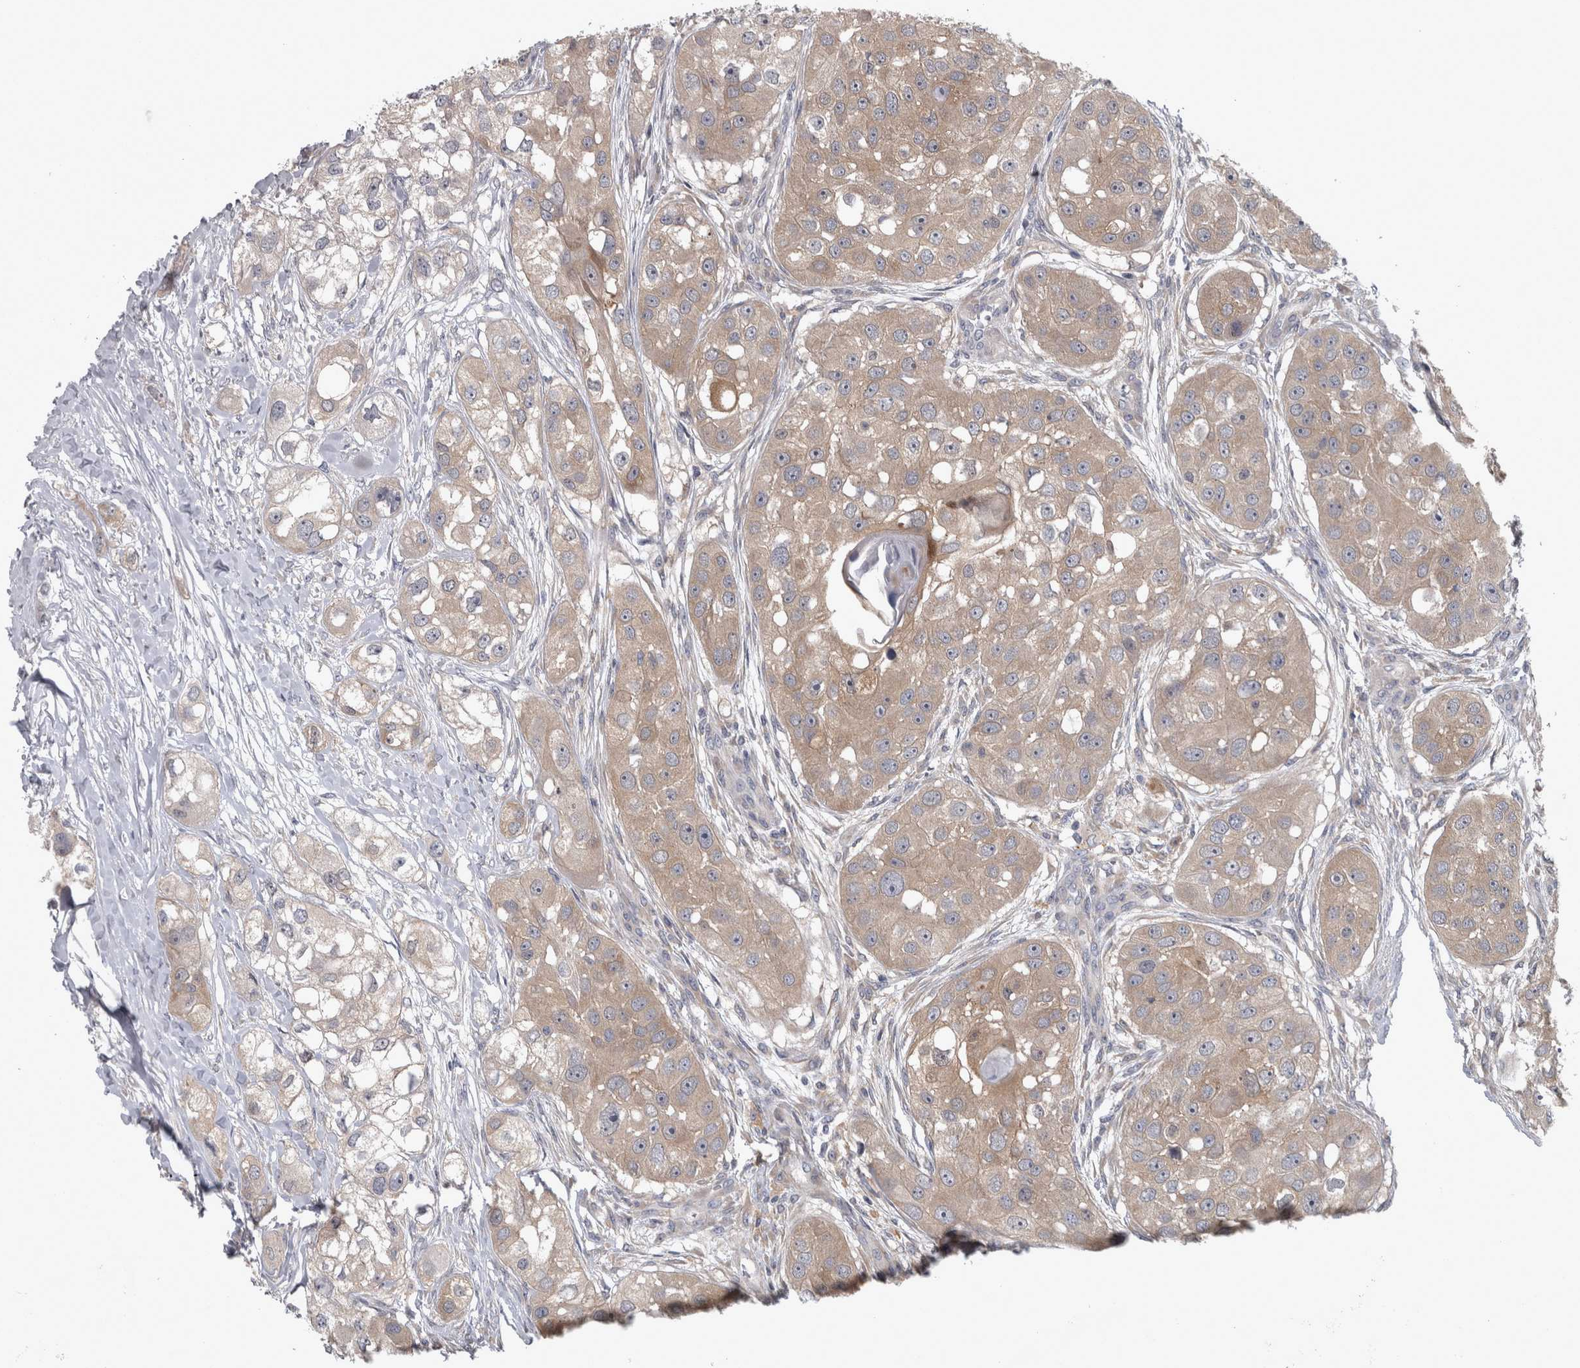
{"staining": {"intensity": "weak", "quantity": ">75%", "location": "cytoplasmic/membranous"}, "tissue": "head and neck cancer", "cell_type": "Tumor cells", "image_type": "cancer", "snomed": [{"axis": "morphology", "description": "Normal tissue, NOS"}, {"axis": "morphology", "description": "Squamous cell carcinoma, NOS"}, {"axis": "topography", "description": "Skeletal muscle"}, {"axis": "topography", "description": "Head-Neck"}], "caption": "Head and neck cancer (squamous cell carcinoma) was stained to show a protein in brown. There is low levels of weak cytoplasmic/membranous expression in about >75% of tumor cells. Using DAB (brown) and hematoxylin (blue) stains, captured at high magnification using brightfield microscopy.", "gene": "PRKCI", "patient": {"sex": "male", "age": 51}}